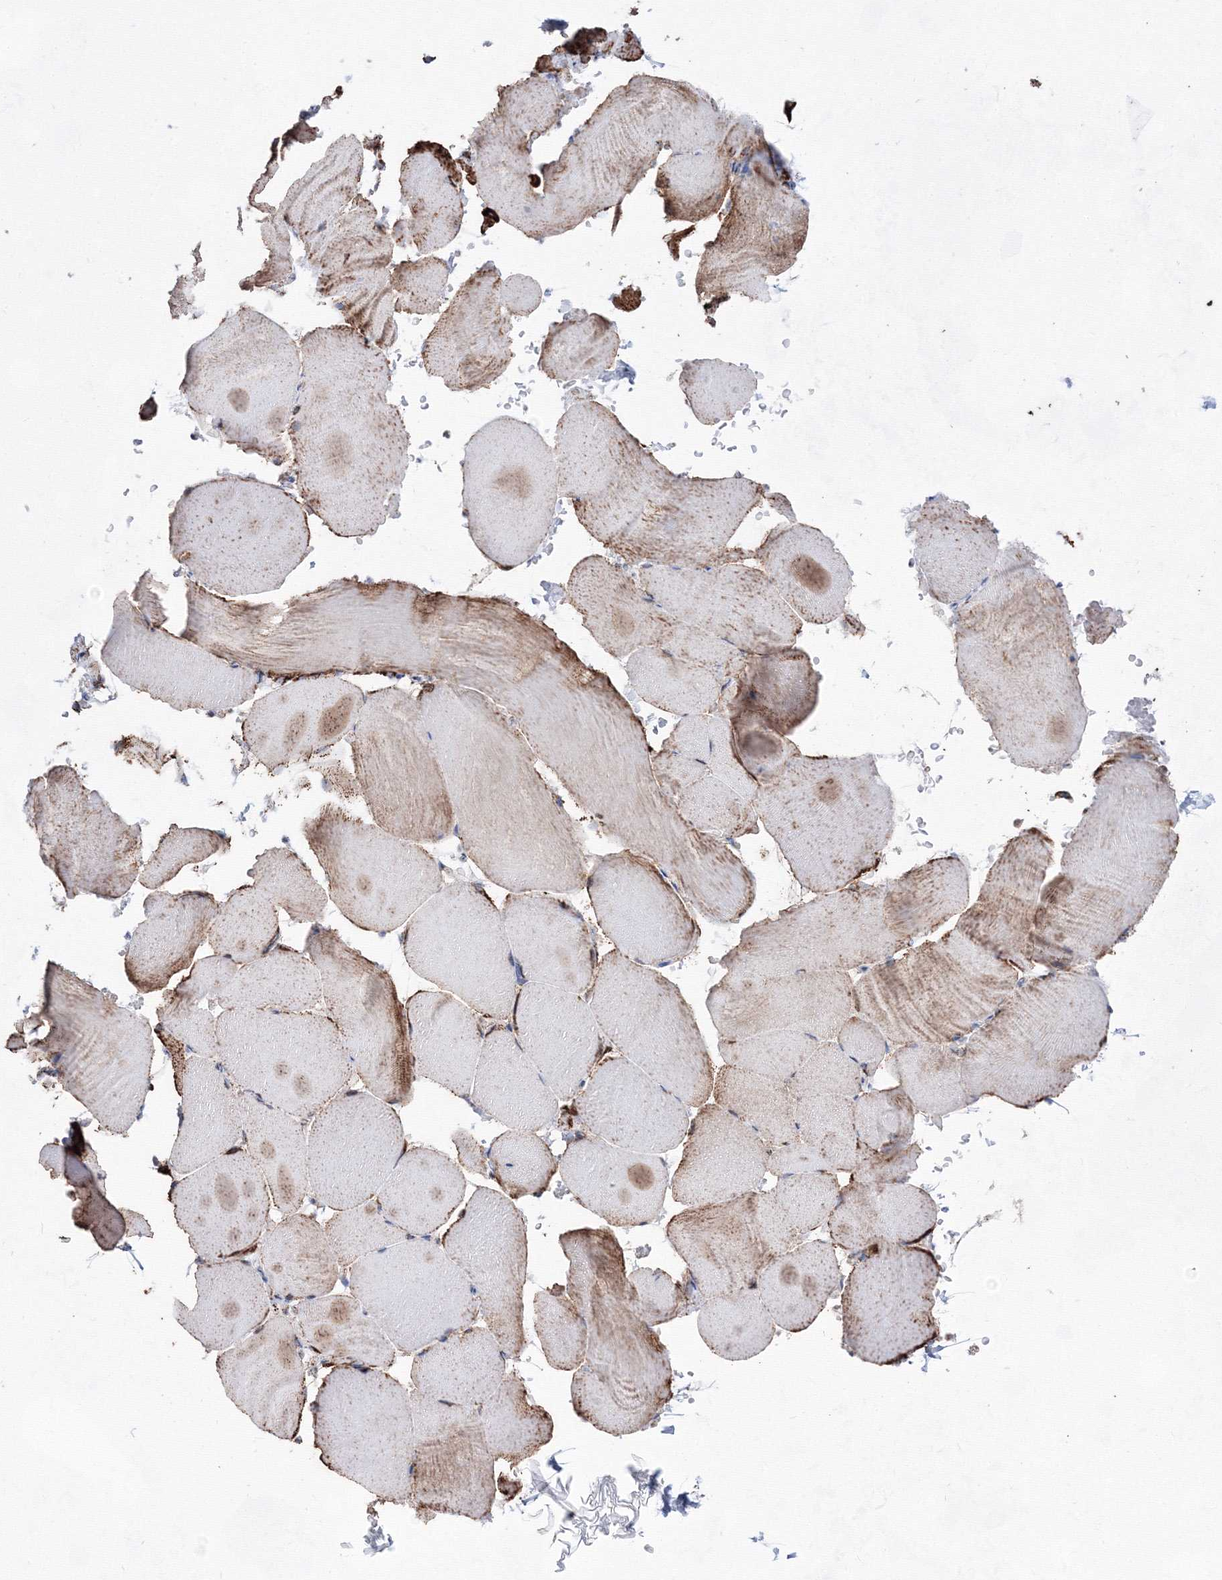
{"staining": {"intensity": "moderate", "quantity": "25%-75%", "location": "cytoplasmic/membranous"}, "tissue": "skeletal muscle", "cell_type": "Myocytes", "image_type": "normal", "snomed": [{"axis": "morphology", "description": "Normal tissue, NOS"}, {"axis": "topography", "description": "Skeletal muscle"}, {"axis": "topography", "description": "Parathyroid gland"}], "caption": "Protein analysis of unremarkable skeletal muscle reveals moderate cytoplasmic/membranous positivity in approximately 25%-75% of myocytes. The staining is performed using DAB (3,3'-diaminobenzidine) brown chromogen to label protein expression. The nuclei are counter-stained blue using hematoxylin.", "gene": "HADHB", "patient": {"sex": "female", "age": 37}}